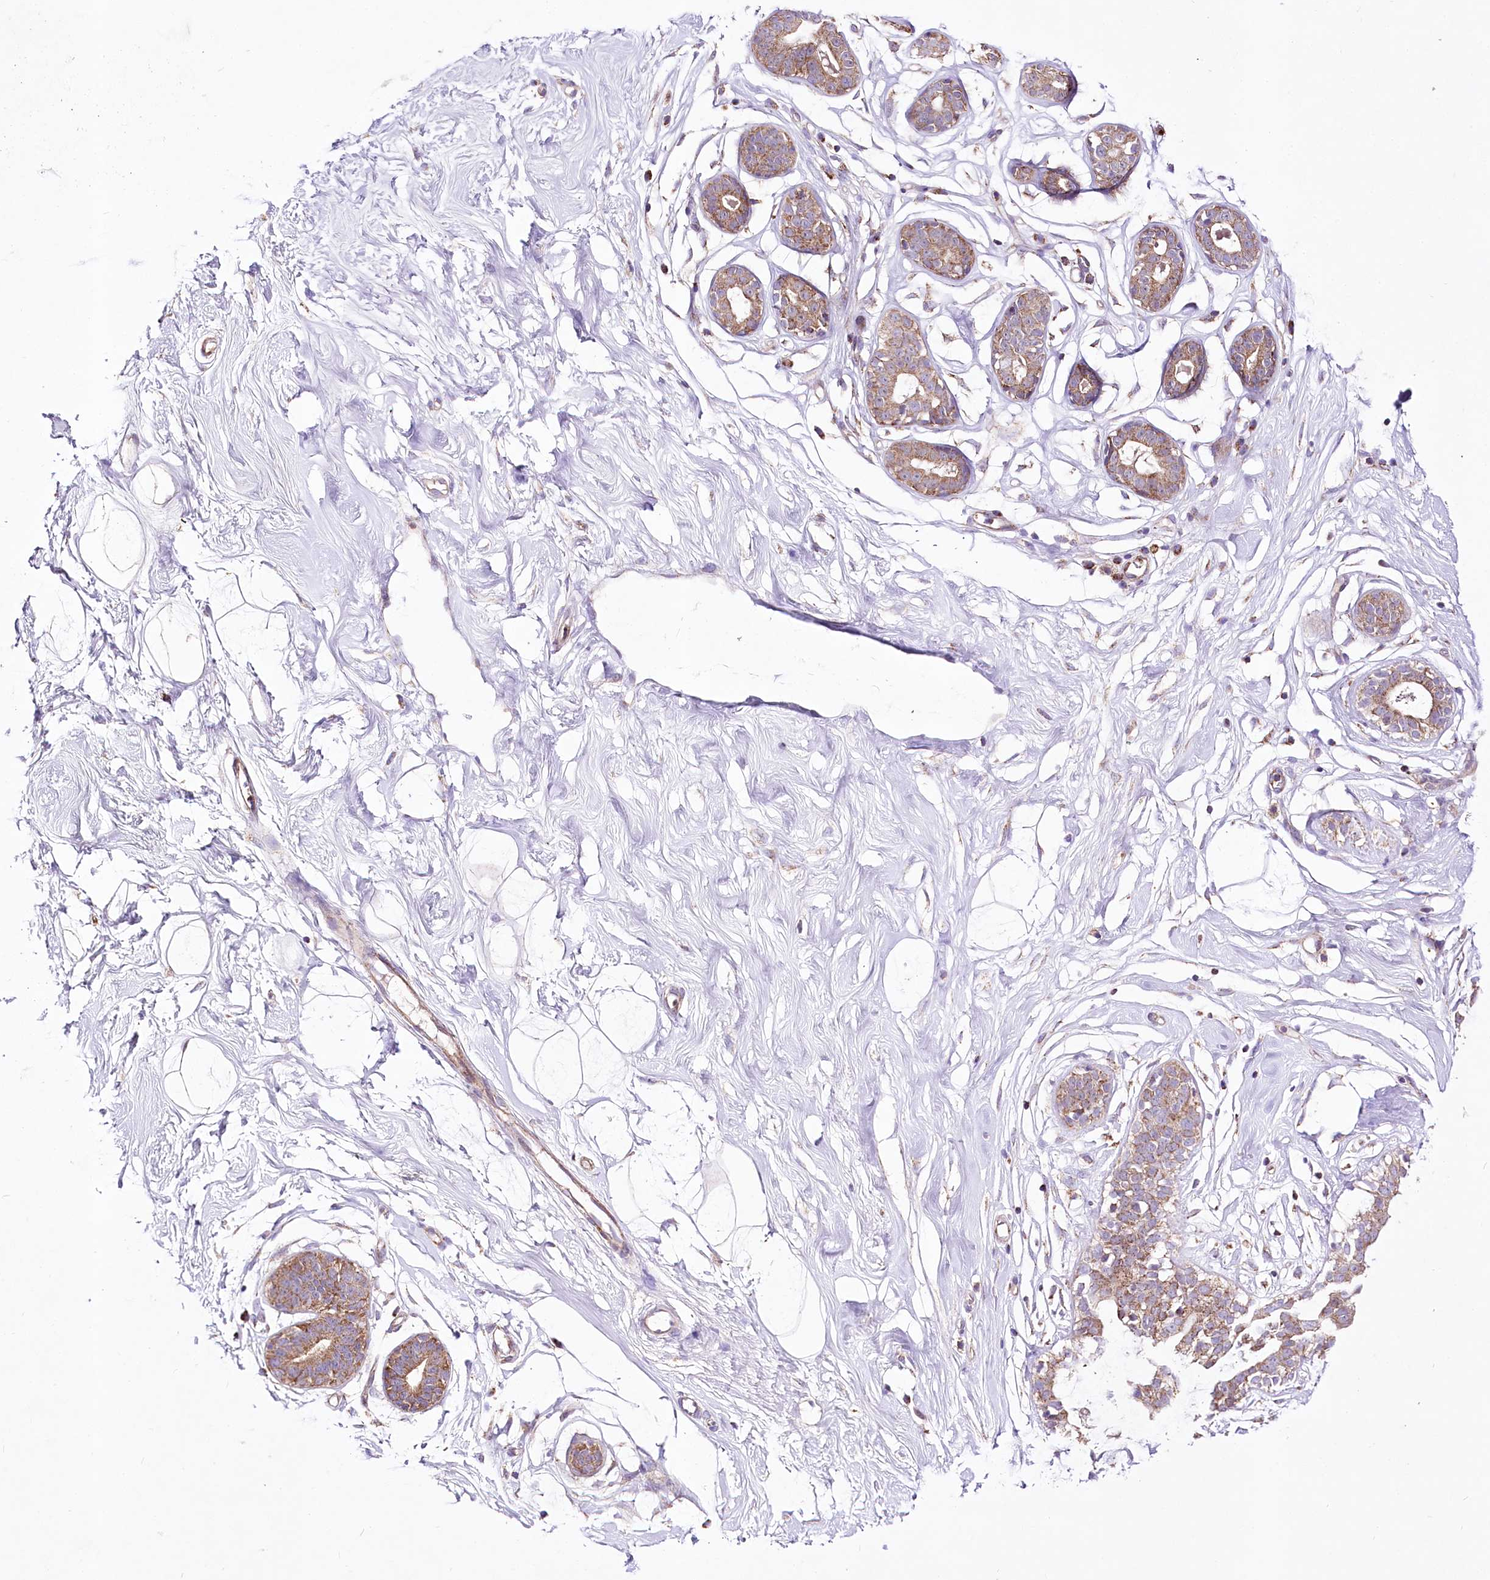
{"staining": {"intensity": "negative", "quantity": "none", "location": "none"}, "tissue": "breast", "cell_type": "Adipocytes", "image_type": "normal", "snomed": [{"axis": "morphology", "description": "Normal tissue, NOS"}, {"axis": "morphology", "description": "Adenoma, NOS"}, {"axis": "topography", "description": "Breast"}], "caption": "There is no significant staining in adipocytes of breast.", "gene": "ATE1", "patient": {"sex": "female", "age": 23}}